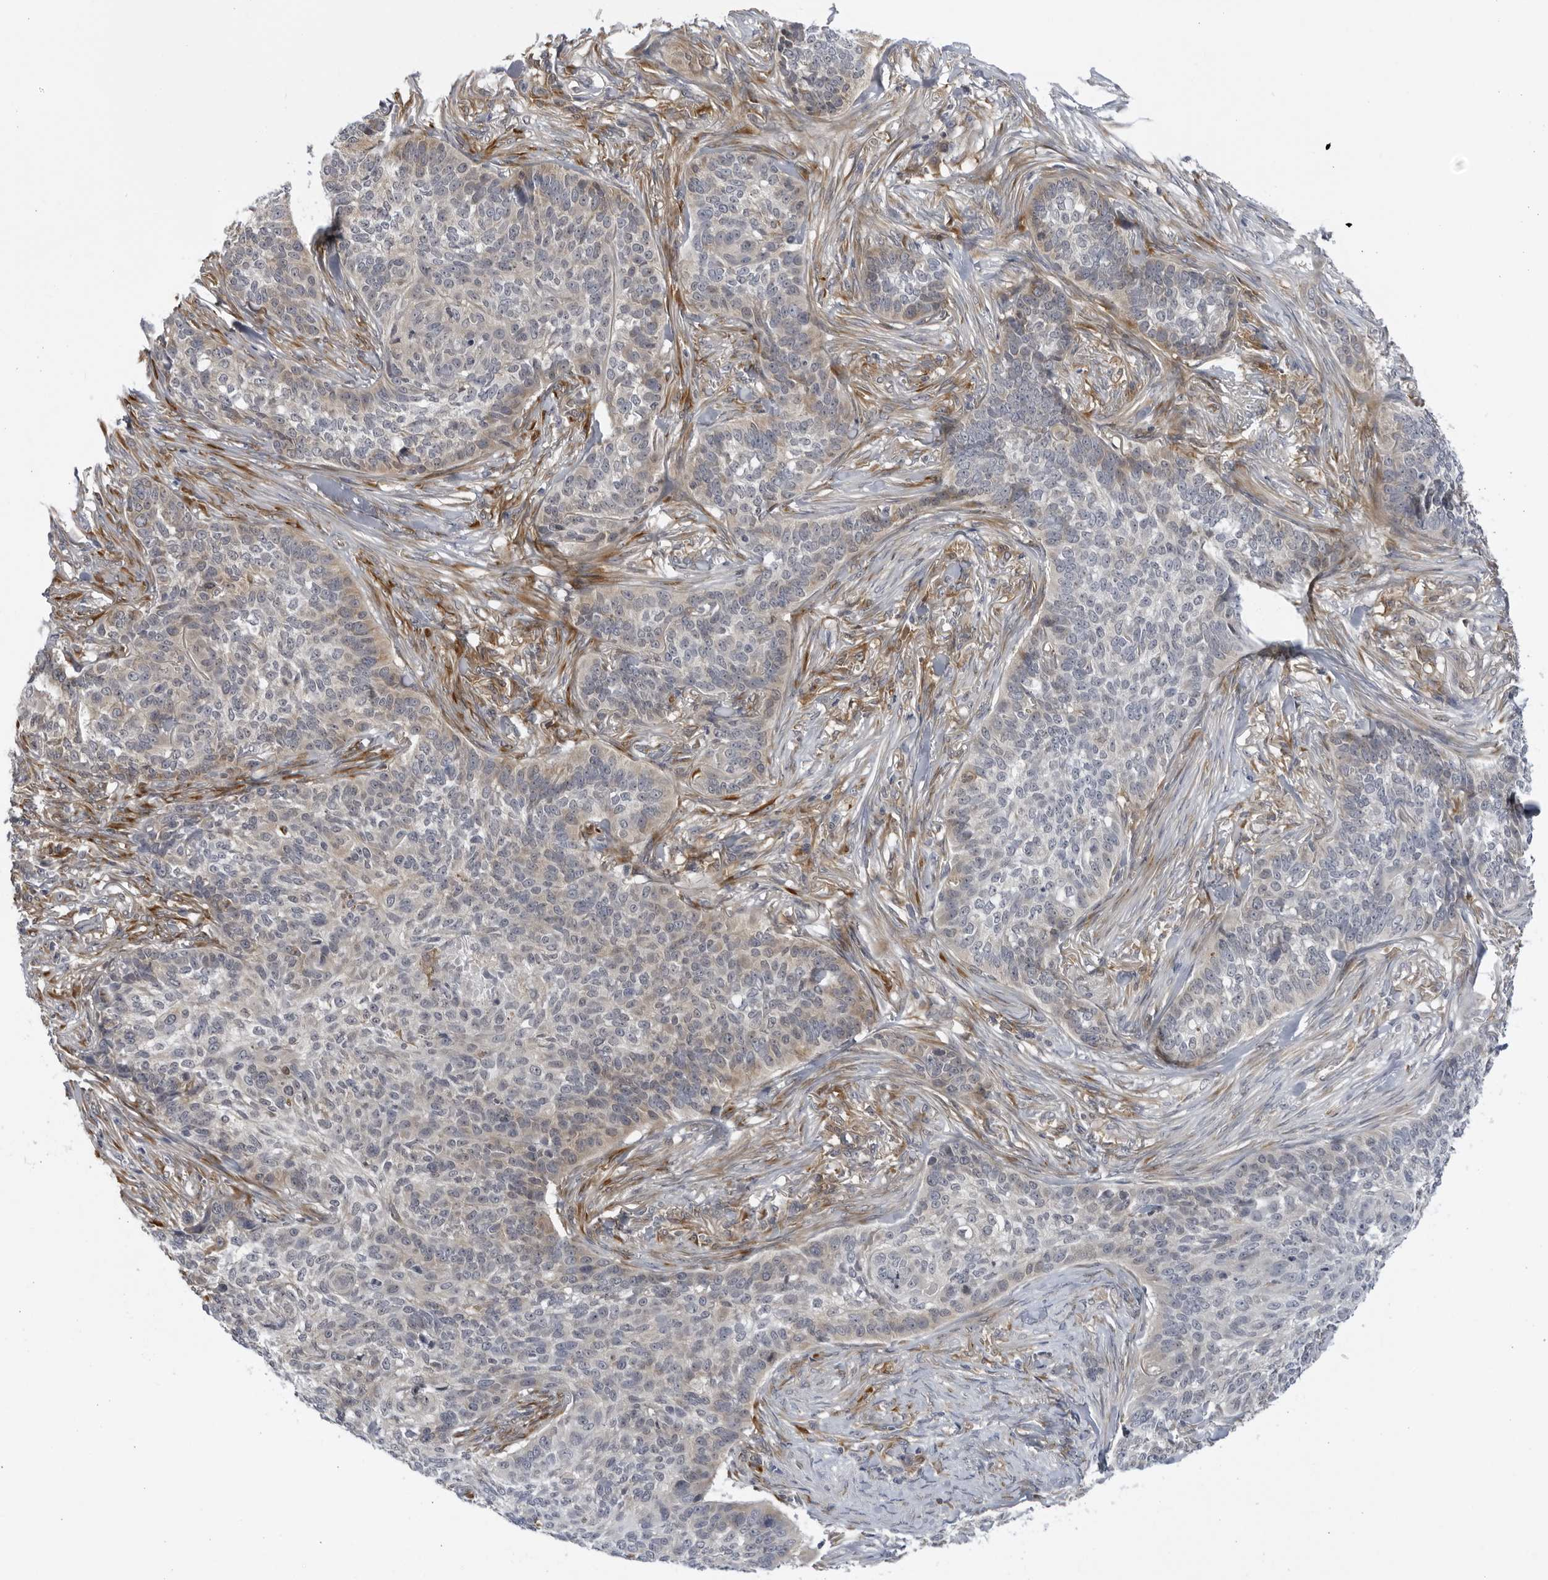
{"staining": {"intensity": "negative", "quantity": "none", "location": "none"}, "tissue": "skin cancer", "cell_type": "Tumor cells", "image_type": "cancer", "snomed": [{"axis": "morphology", "description": "Basal cell carcinoma"}, {"axis": "topography", "description": "Skin"}], "caption": "Tumor cells show no significant protein expression in skin basal cell carcinoma. The staining is performed using DAB brown chromogen with nuclei counter-stained in using hematoxylin.", "gene": "BMP2K", "patient": {"sex": "male", "age": 85}}